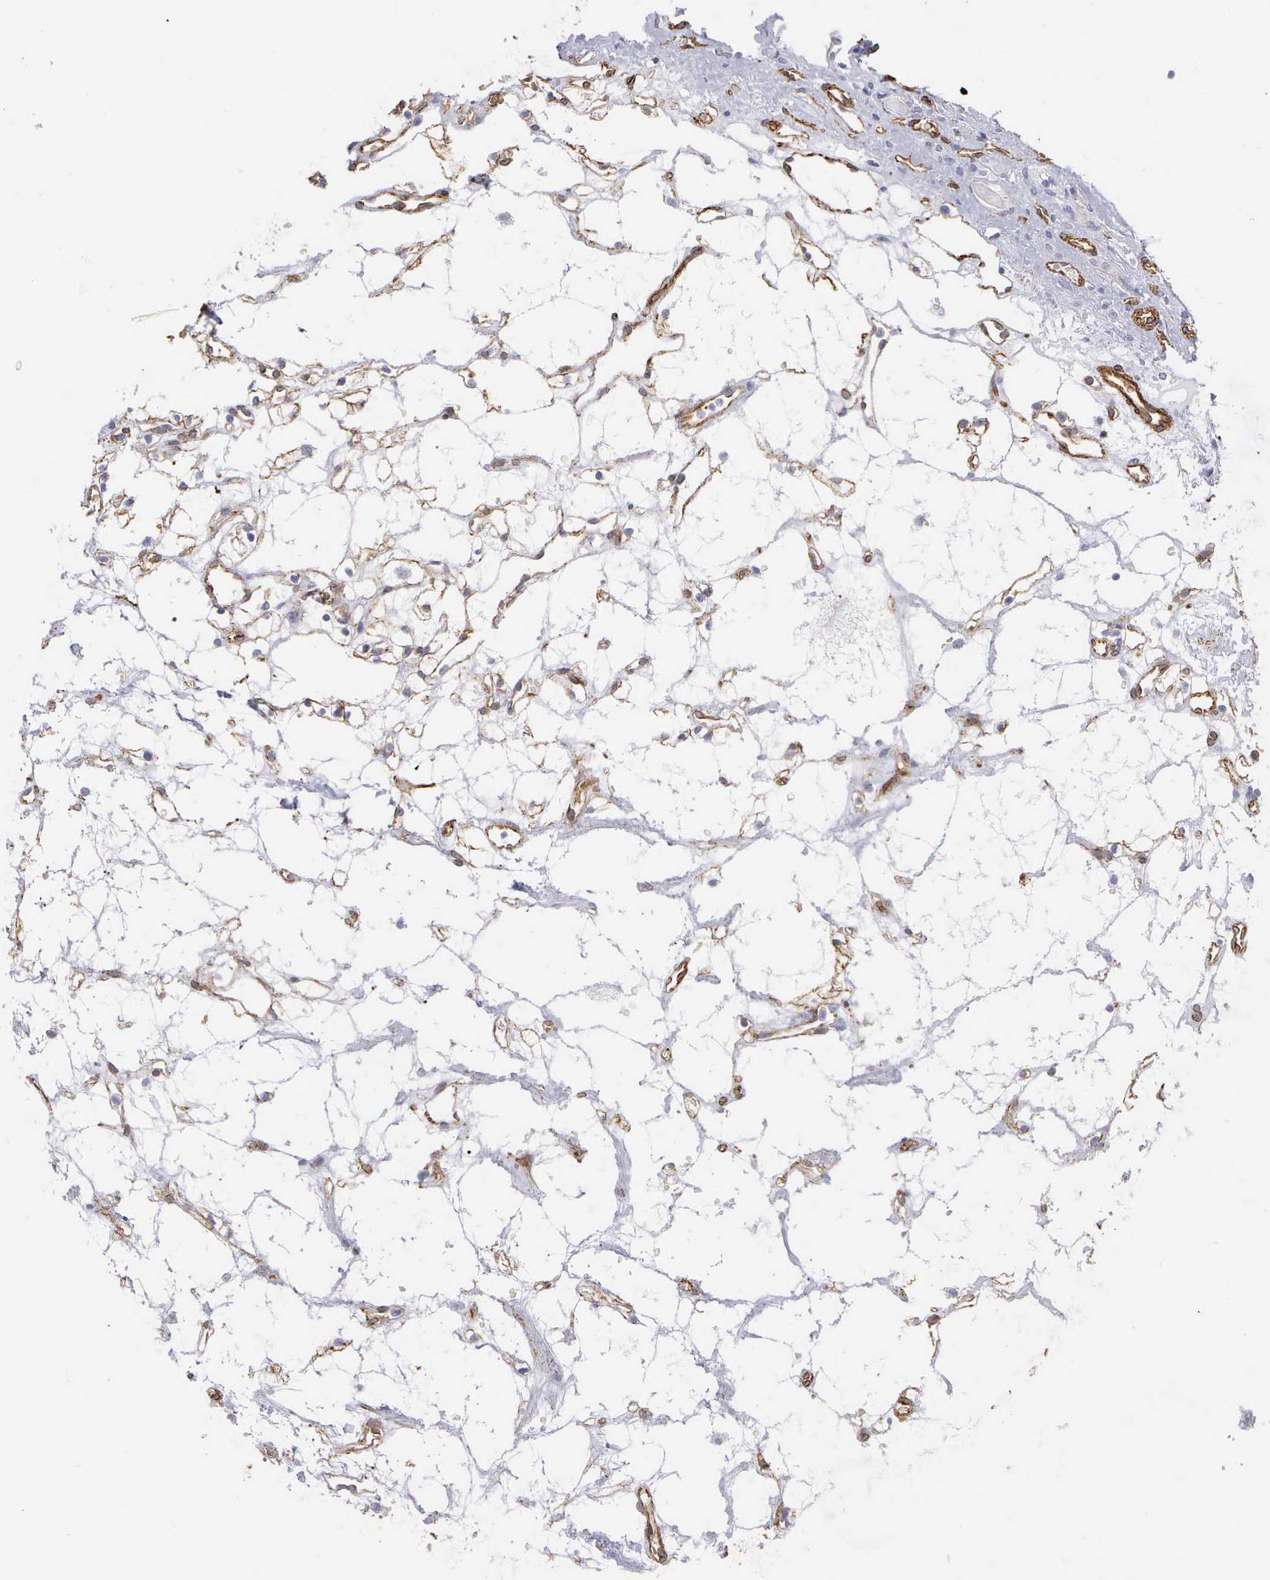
{"staining": {"intensity": "negative", "quantity": "none", "location": "none"}, "tissue": "renal cancer", "cell_type": "Tumor cells", "image_type": "cancer", "snomed": [{"axis": "morphology", "description": "Adenocarcinoma, NOS"}, {"axis": "topography", "description": "Kidney"}], "caption": "Tumor cells show no significant positivity in renal adenocarcinoma.", "gene": "MAGEB10", "patient": {"sex": "female", "age": 60}}